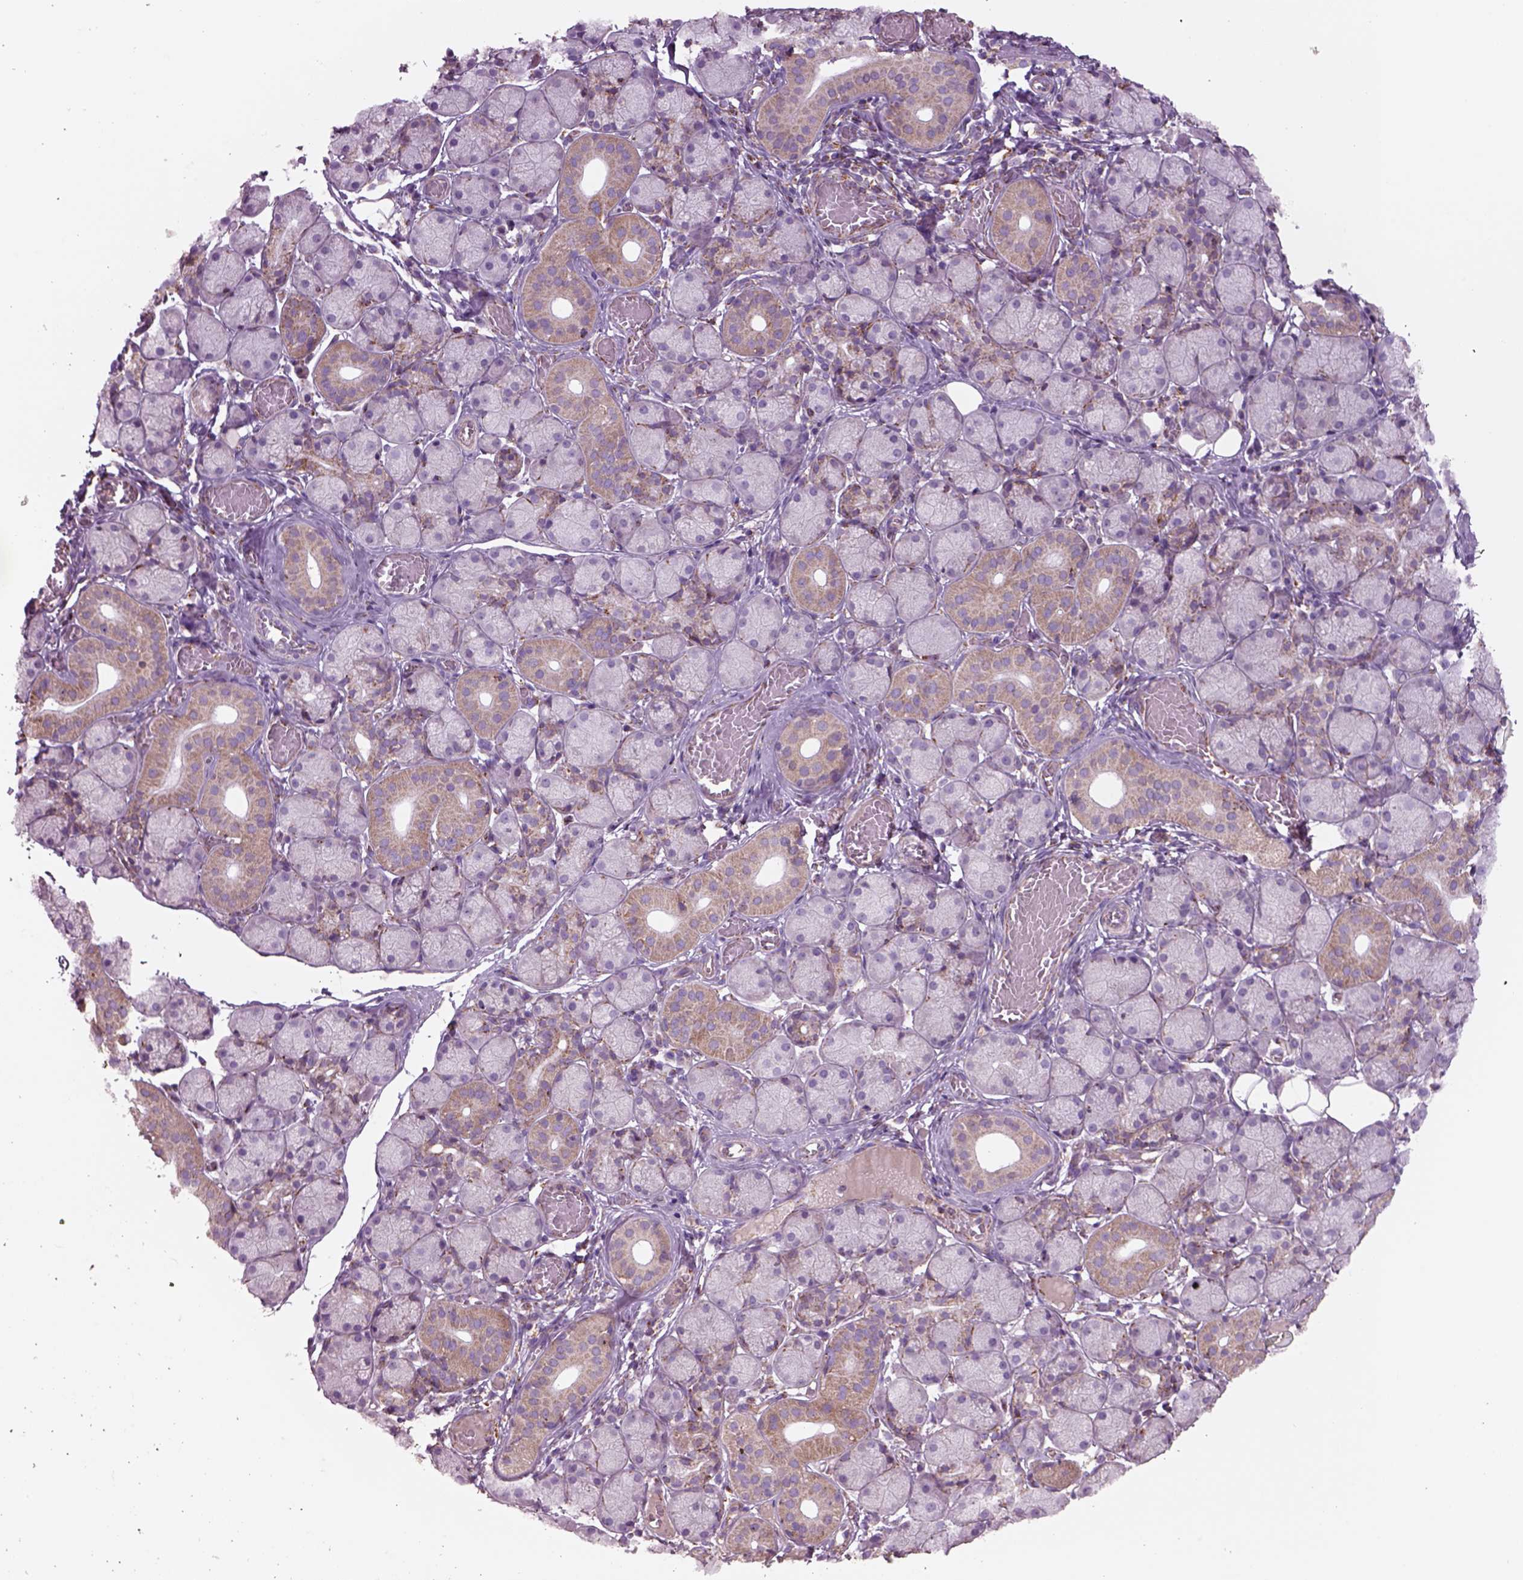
{"staining": {"intensity": "moderate", "quantity": "<25%", "location": "cytoplasmic/membranous"}, "tissue": "salivary gland", "cell_type": "Glandular cells", "image_type": "normal", "snomed": [{"axis": "morphology", "description": "Normal tissue, NOS"}, {"axis": "topography", "description": "Salivary gland"}, {"axis": "topography", "description": "Peripheral nerve tissue"}], "caption": "The image exhibits staining of normal salivary gland, revealing moderate cytoplasmic/membranous protein staining (brown color) within glandular cells.", "gene": "SLC25A24", "patient": {"sex": "female", "age": 24}}